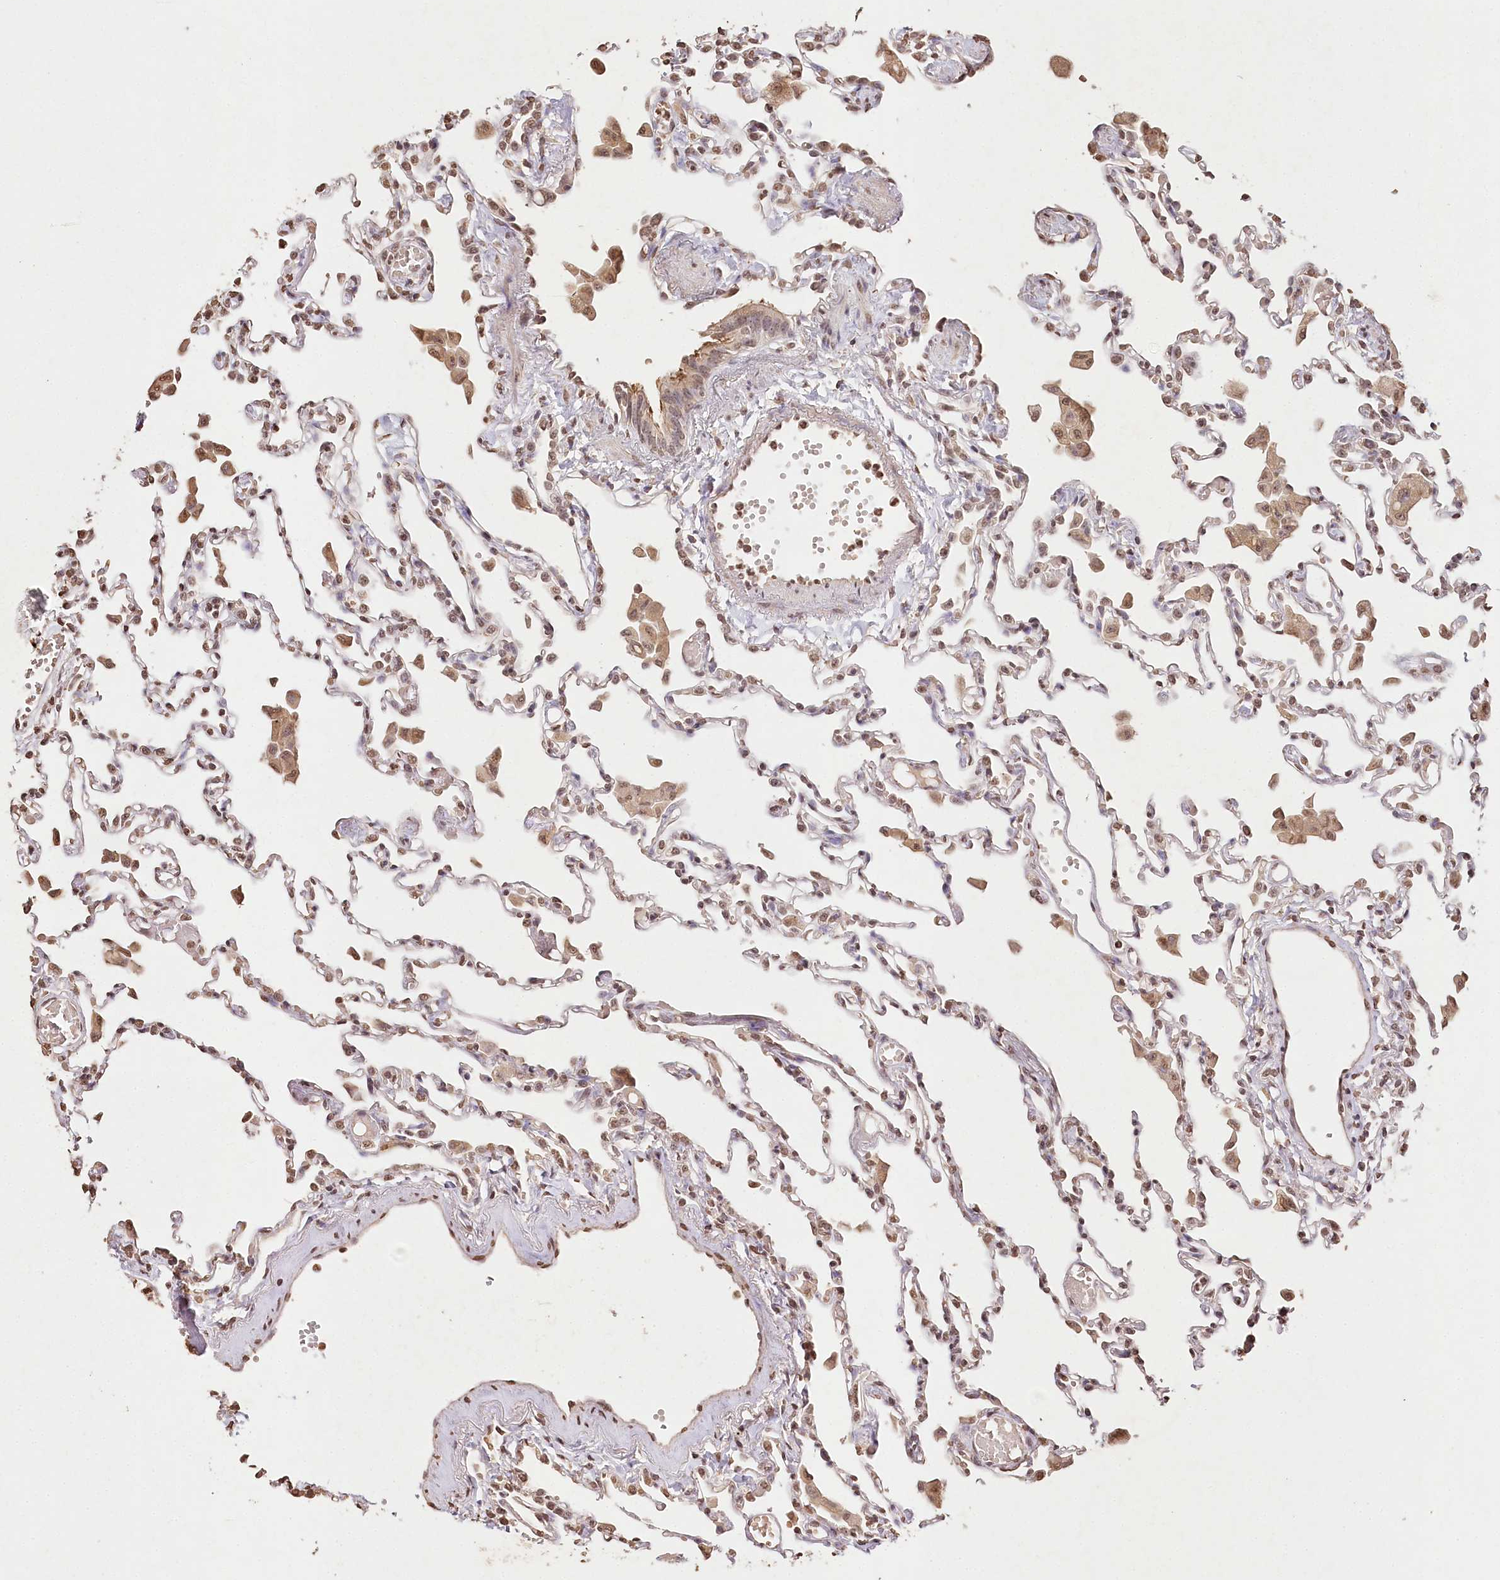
{"staining": {"intensity": "moderate", "quantity": ">75%", "location": "nuclear"}, "tissue": "lung", "cell_type": "Alveolar cells", "image_type": "normal", "snomed": [{"axis": "morphology", "description": "Normal tissue, NOS"}, {"axis": "topography", "description": "Bronchus"}, {"axis": "topography", "description": "Lung"}], "caption": "A medium amount of moderate nuclear staining is identified in about >75% of alveolar cells in normal lung.", "gene": "DMXL1", "patient": {"sex": "female", "age": 49}}